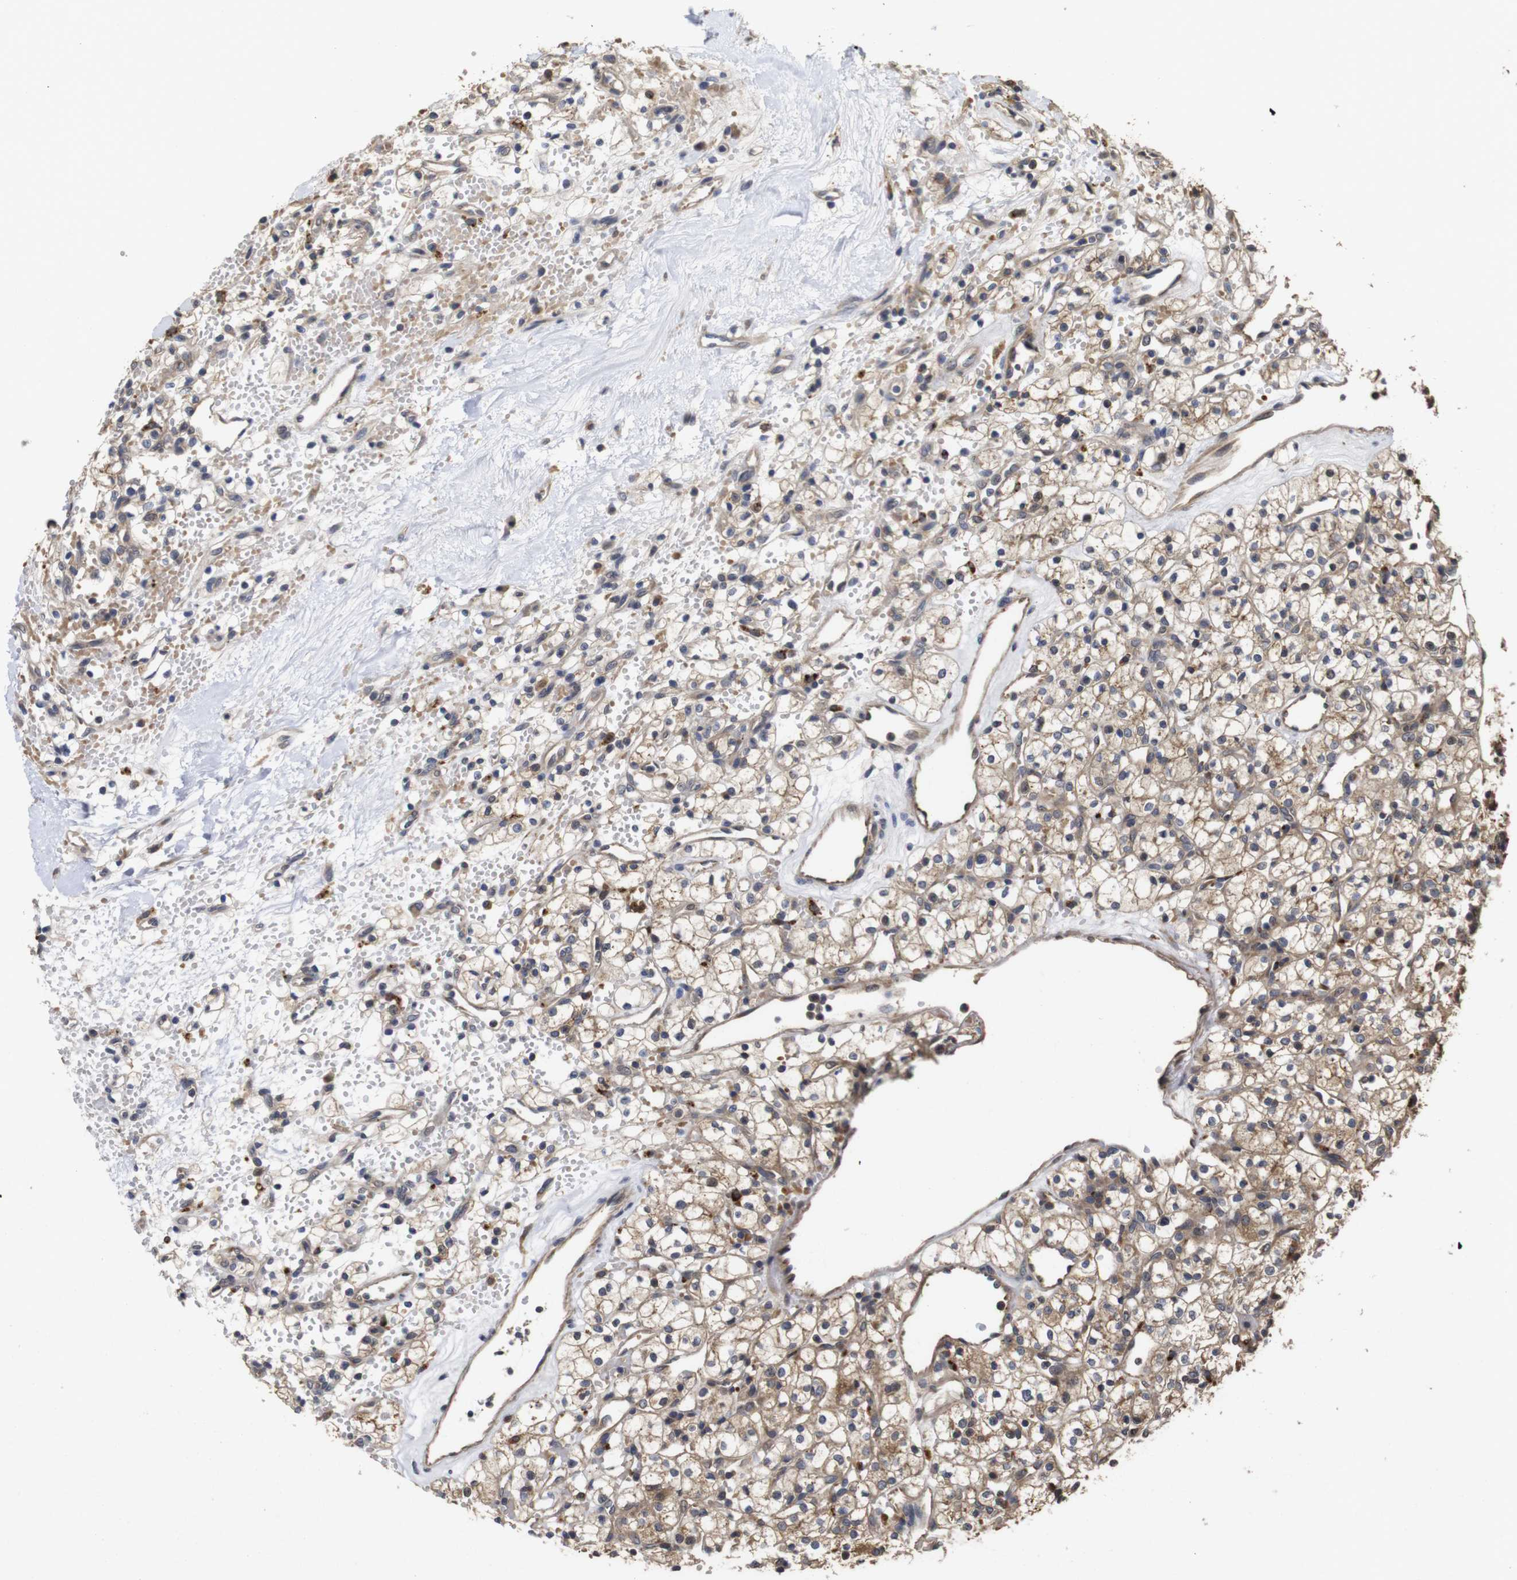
{"staining": {"intensity": "moderate", "quantity": ">75%", "location": "cytoplasmic/membranous"}, "tissue": "renal cancer", "cell_type": "Tumor cells", "image_type": "cancer", "snomed": [{"axis": "morphology", "description": "Adenocarcinoma, NOS"}, {"axis": "topography", "description": "Kidney"}], "caption": "This is an image of immunohistochemistry (IHC) staining of renal cancer, which shows moderate positivity in the cytoplasmic/membranous of tumor cells.", "gene": "PTPN14", "patient": {"sex": "female", "age": 60}}